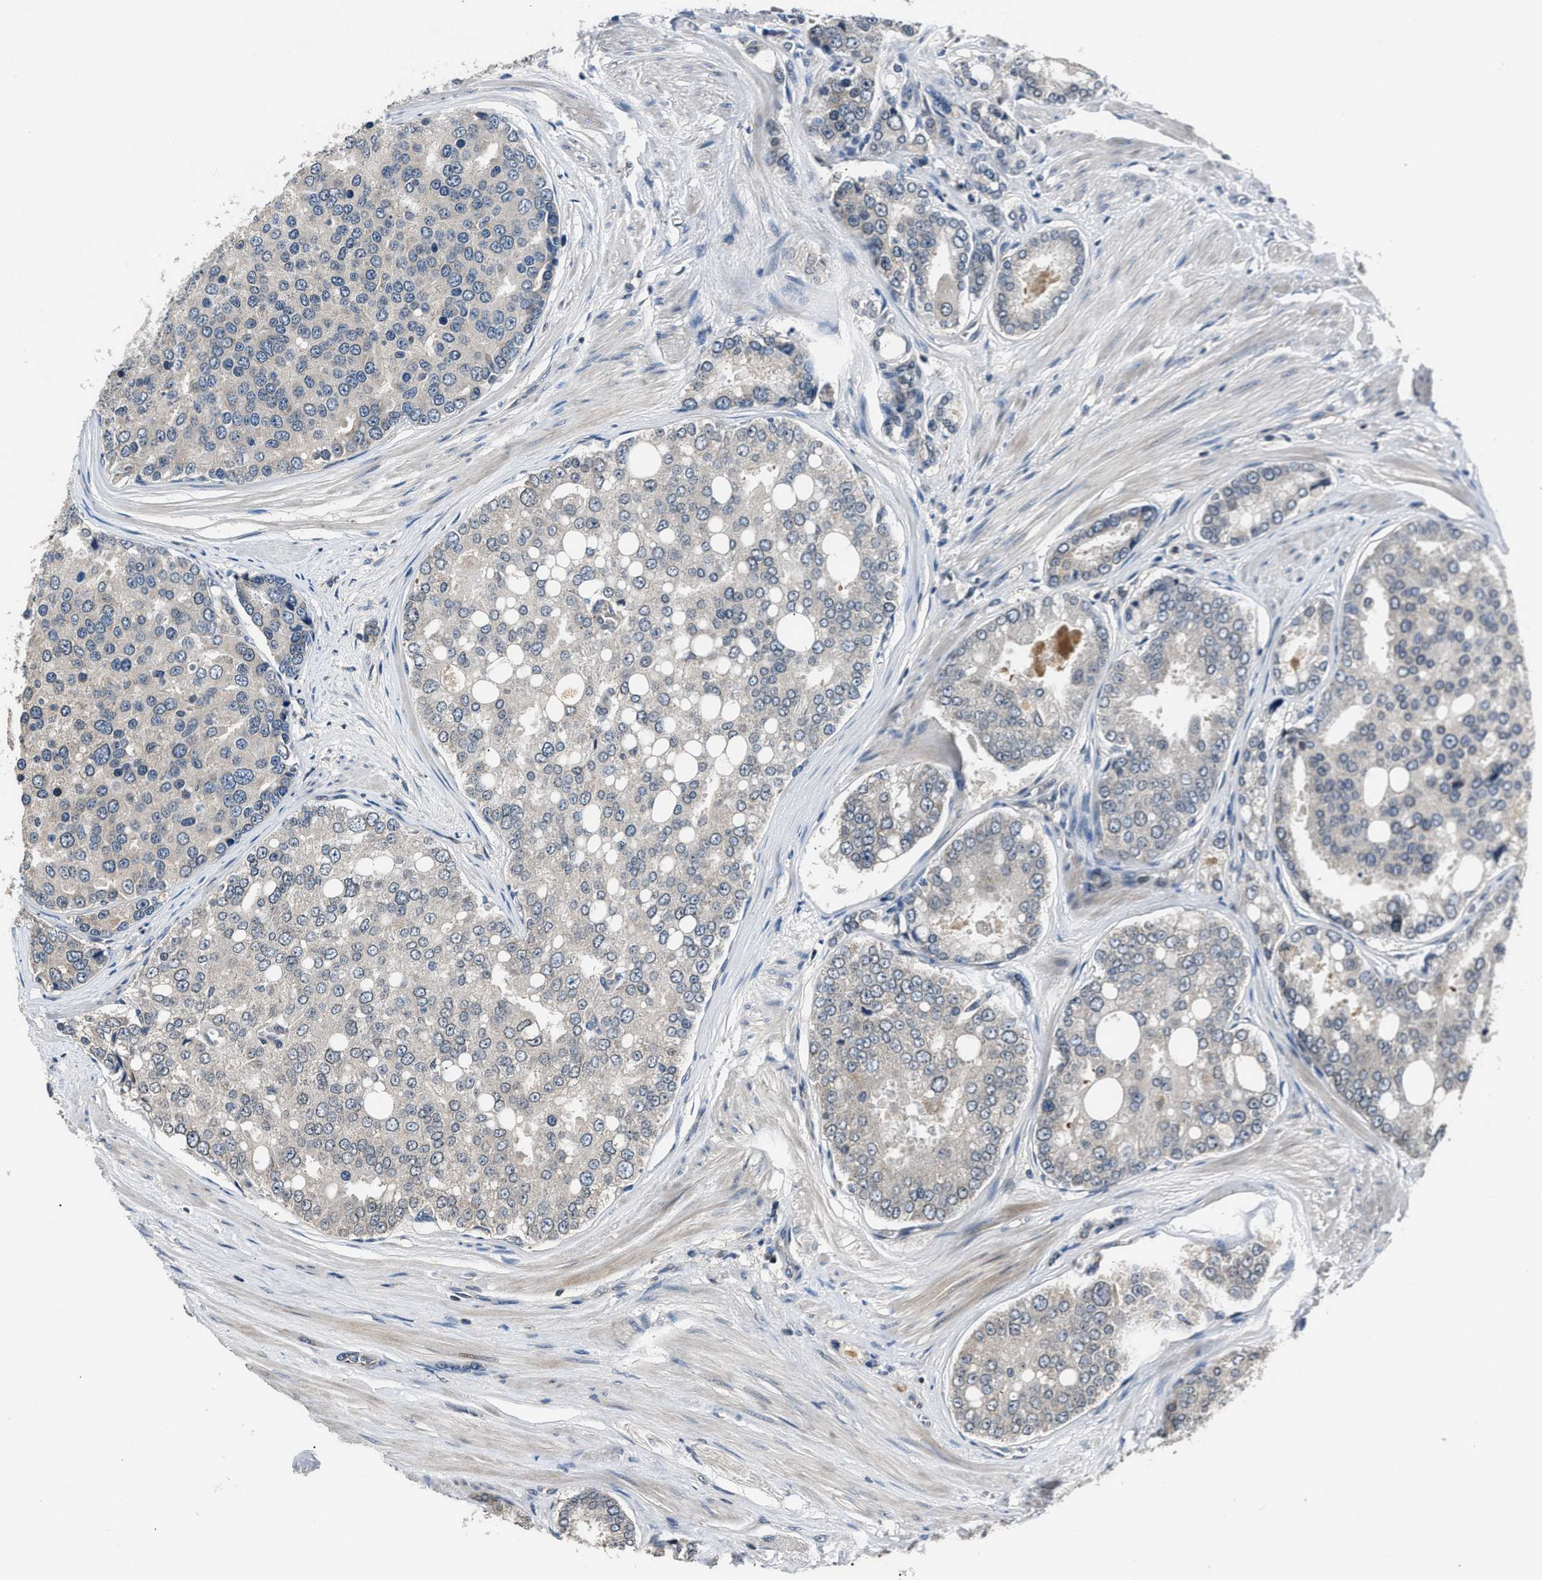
{"staining": {"intensity": "weak", "quantity": "<25%", "location": "cytoplasmic/membranous"}, "tissue": "prostate cancer", "cell_type": "Tumor cells", "image_type": "cancer", "snomed": [{"axis": "morphology", "description": "Adenocarcinoma, High grade"}, {"axis": "topography", "description": "Prostate"}], "caption": "Tumor cells show no significant protein positivity in prostate cancer.", "gene": "TNRC18", "patient": {"sex": "male", "age": 50}}